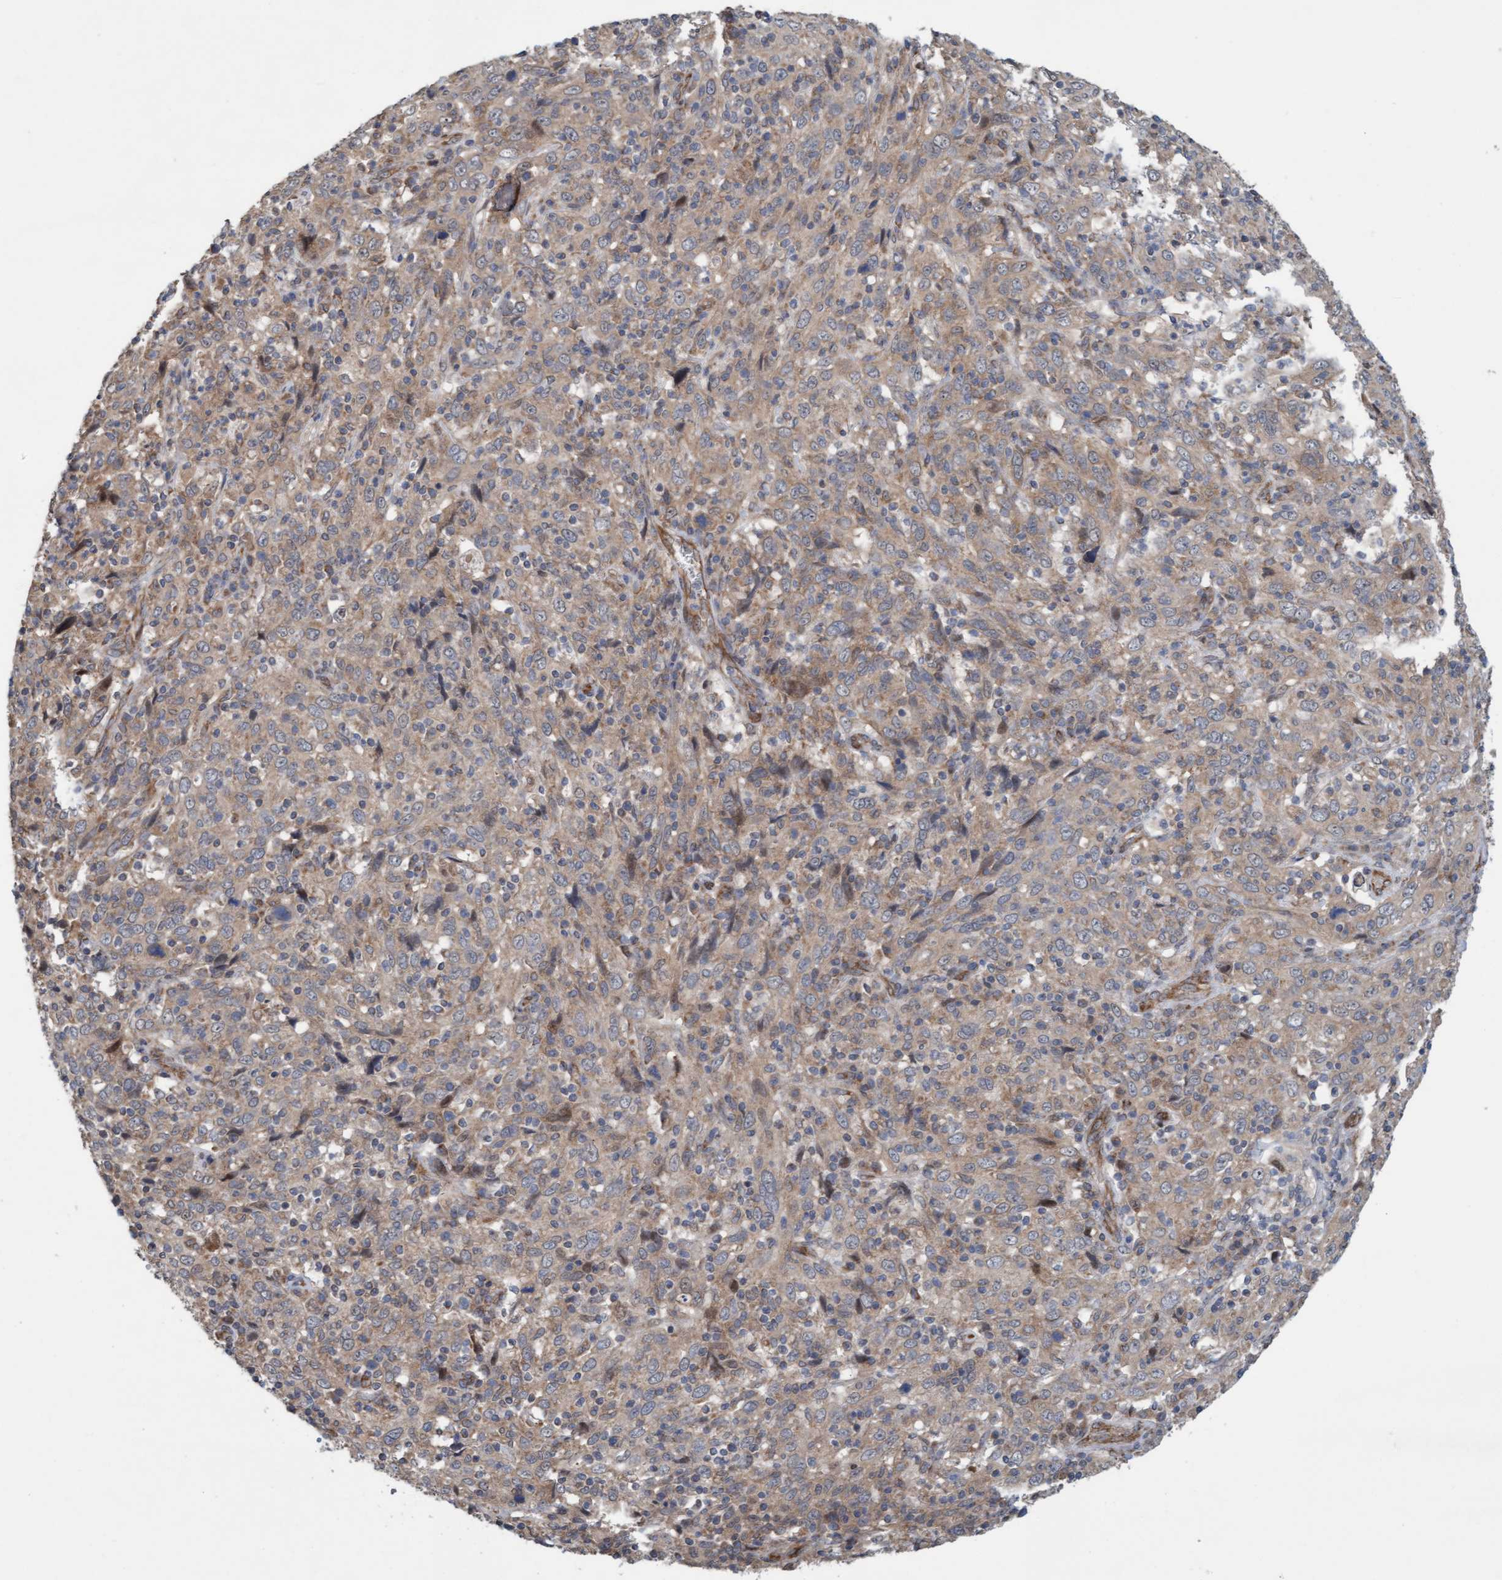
{"staining": {"intensity": "weak", "quantity": ">75%", "location": "cytoplasmic/membranous"}, "tissue": "cervical cancer", "cell_type": "Tumor cells", "image_type": "cancer", "snomed": [{"axis": "morphology", "description": "Squamous cell carcinoma, NOS"}, {"axis": "topography", "description": "Cervix"}], "caption": "Immunohistochemistry (IHC) micrograph of human squamous cell carcinoma (cervical) stained for a protein (brown), which exhibits low levels of weak cytoplasmic/membranous expression in about >75% of tumor cells.", "gene": "ZNF566", "patient": {"sex": "female", "age": 46}}